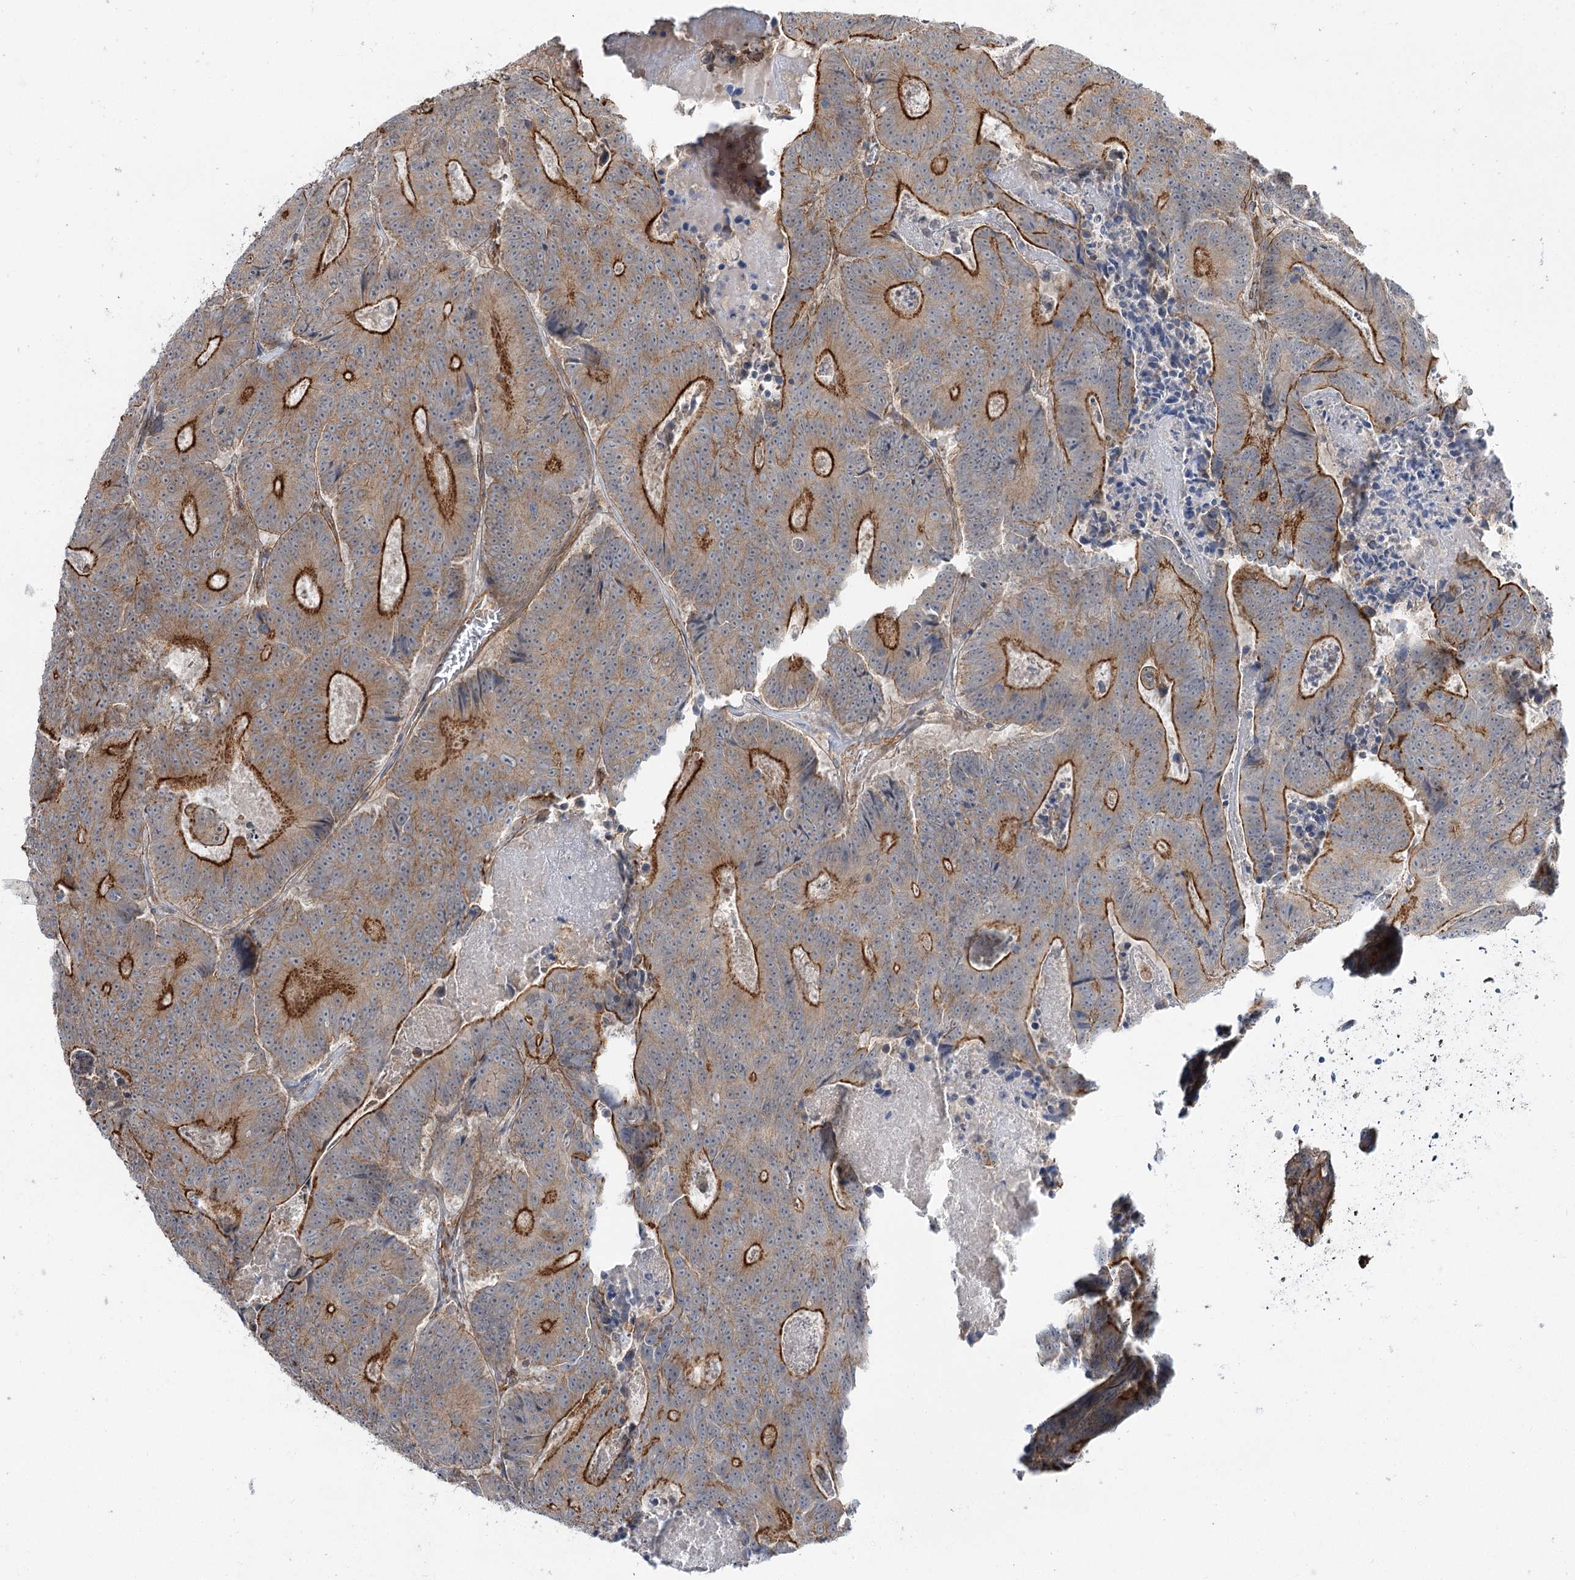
{"staining": {"intensity": "strong", "quantity": "25%-75%", "location": "cytoplasmic/membranous"}, "tissue": "colorectal cancer", "cell_type": "Tumor cells", "image_type": "cancer", "snomed": [{"axis": "morphology", "description": "Adenocarcinoma, NOS"}, {"axis": "topography", "description": "Colon"}], "caption": "High-power microscopy captured an immunohistochemistry histopathology image of colorectal cancer, revealing strong cytoplasmic/membranous expression in approximately 25%-75% of tumor cells.", "gene": "SH3BP5L", "patient": {"sex": "male", "age": 83}}